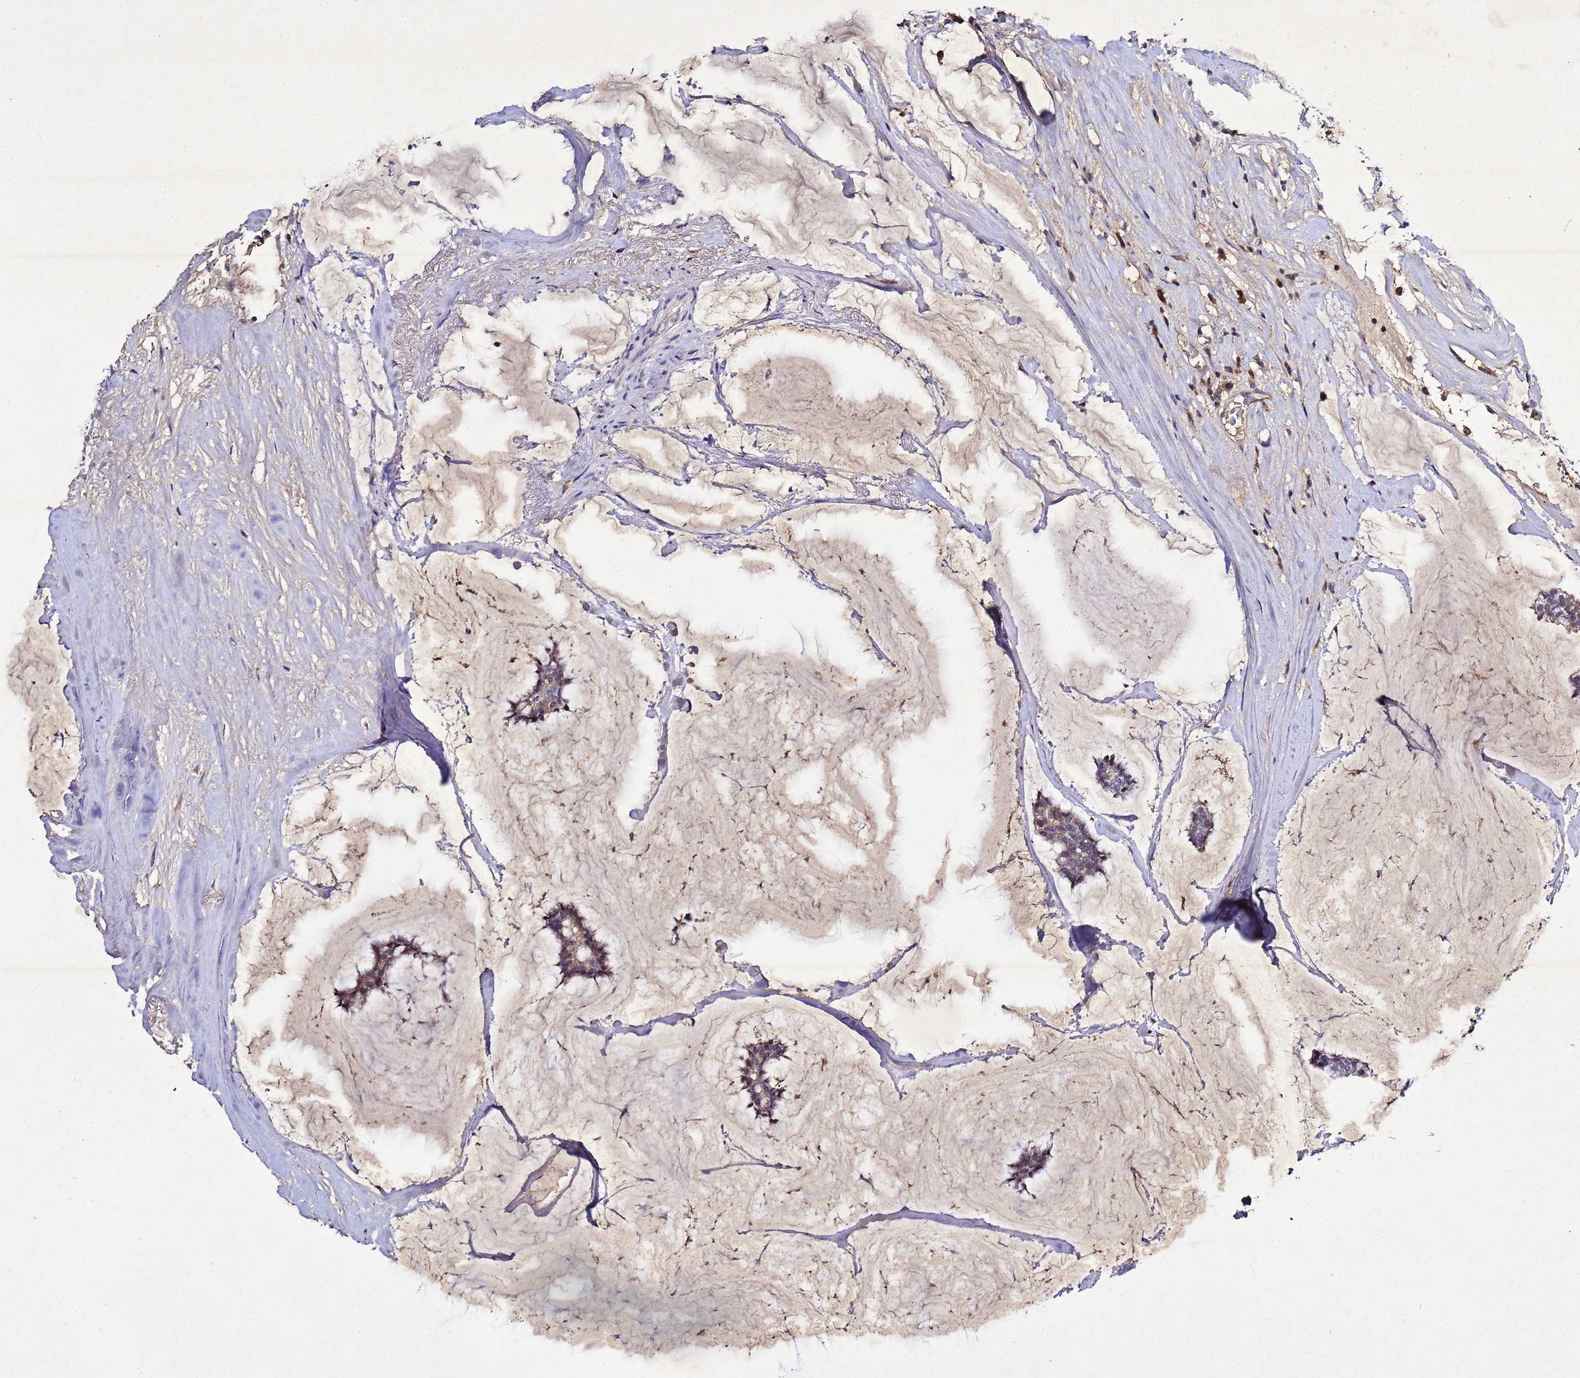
{"staining": {"intensity": "weak", "quantity": ">75%", "location": "cytoplasmic/membranous"}, "tissue": "breast cancer", "cell_type": "Tumor cells", "image_type": "cancer", "snomed": [{"axis": "morphology", "description": "Duct carcinoma"}, {"axis": "topography", "description": "Breast"}], "caption": "This is an image of IHC staining of intraductal carcinoma (breast), which shows weak expression in the cytoplasmic/membranous of tumor cells.", "gene": "SV2B", "patient": {"sex": "female", "age": 93}}